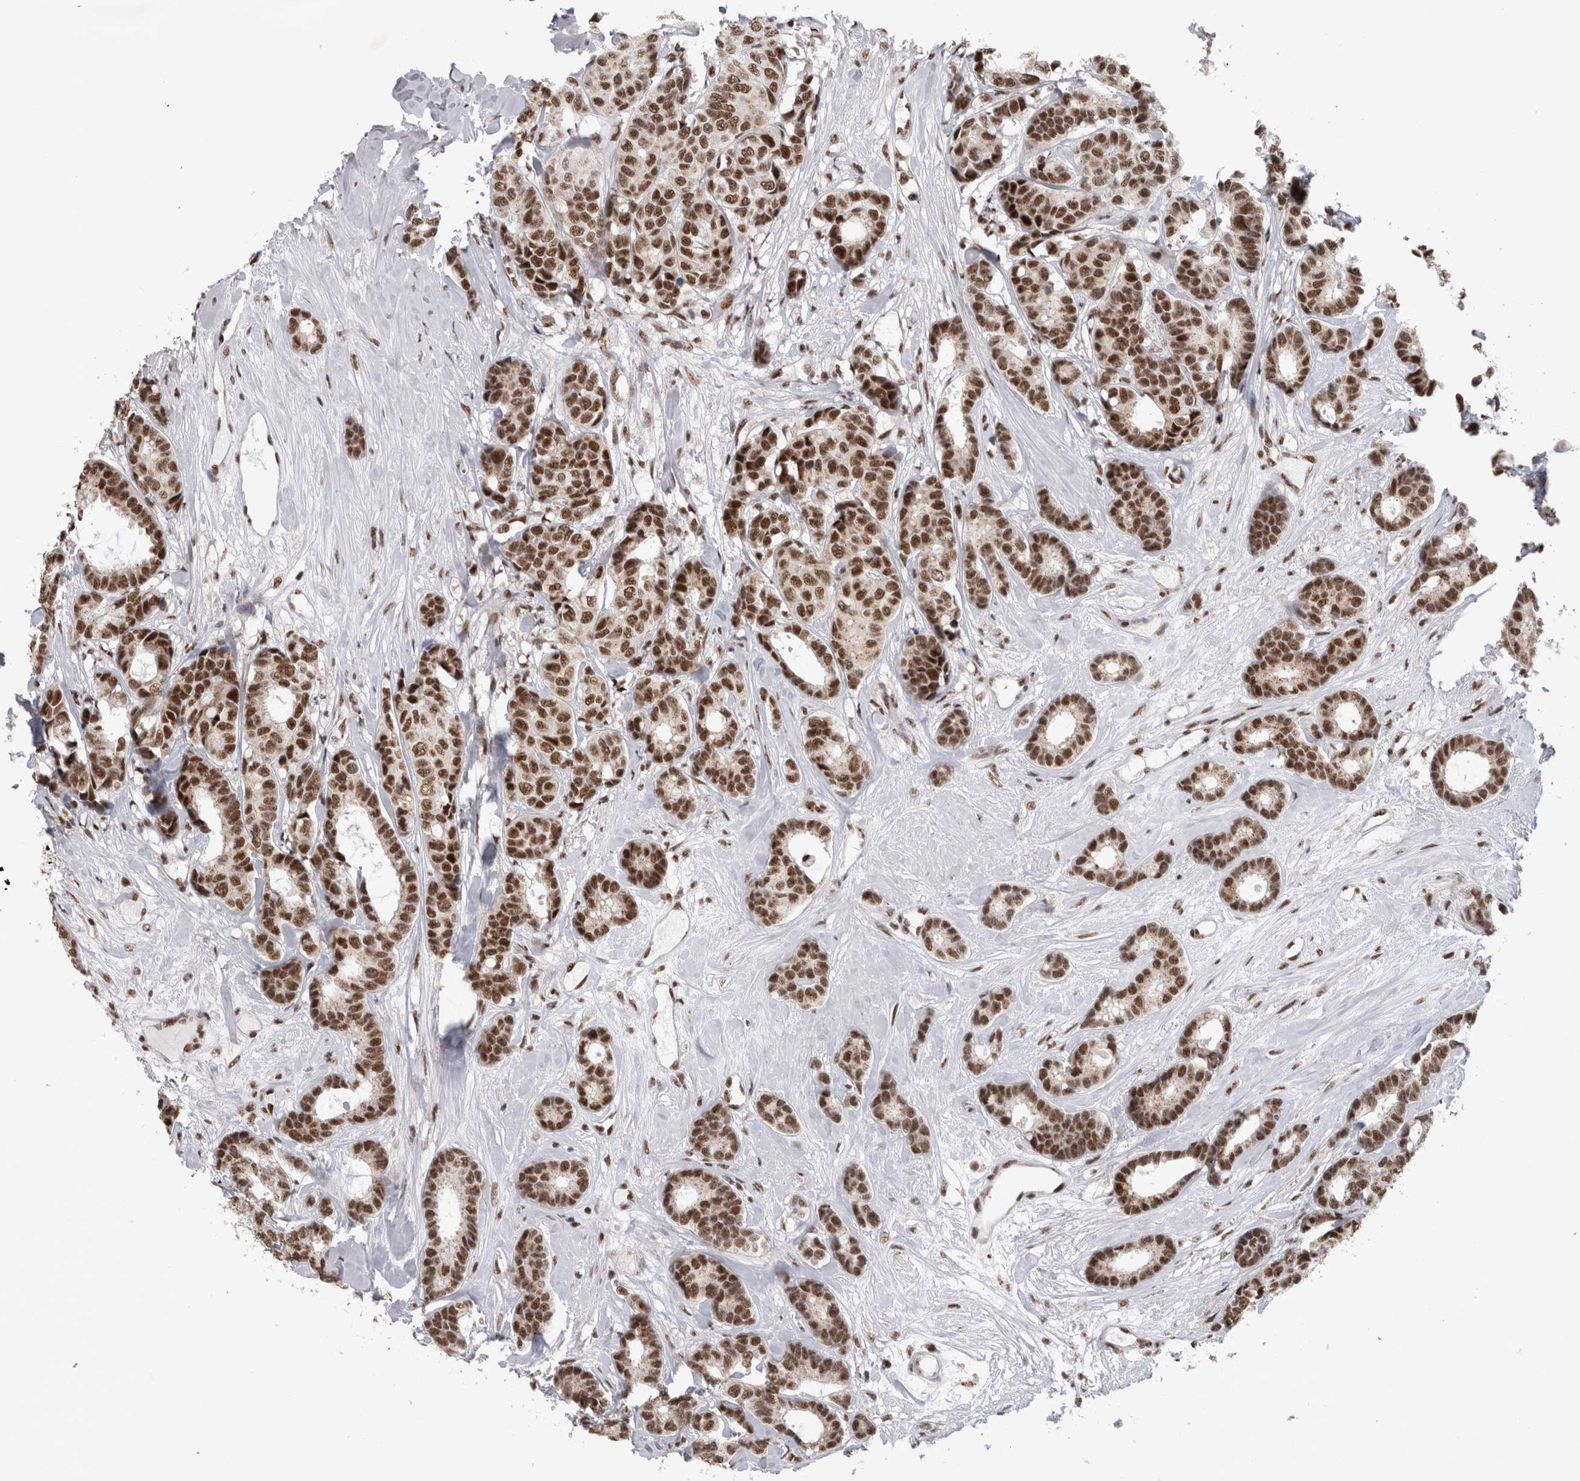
{"staining": {"intensity": "strong", "quantity": ">75%", "location": "nuclear"}, "tissue": "breast cancer", "cell_type": "Tumor cells", "image_type": "cancer", "snomed": [{"axis": "morphology", "description": "Duct carcinoma"}, {"axis": "topography", "description": "Breast"}], "caption": "Human breast intraductal carcinoma stained for a protein (brown) displays strong nuclear positive positivity in approximately >75% of tumor cells.", "gene": "CDK11A", "patient": {"sex": "female", "age": 87}}